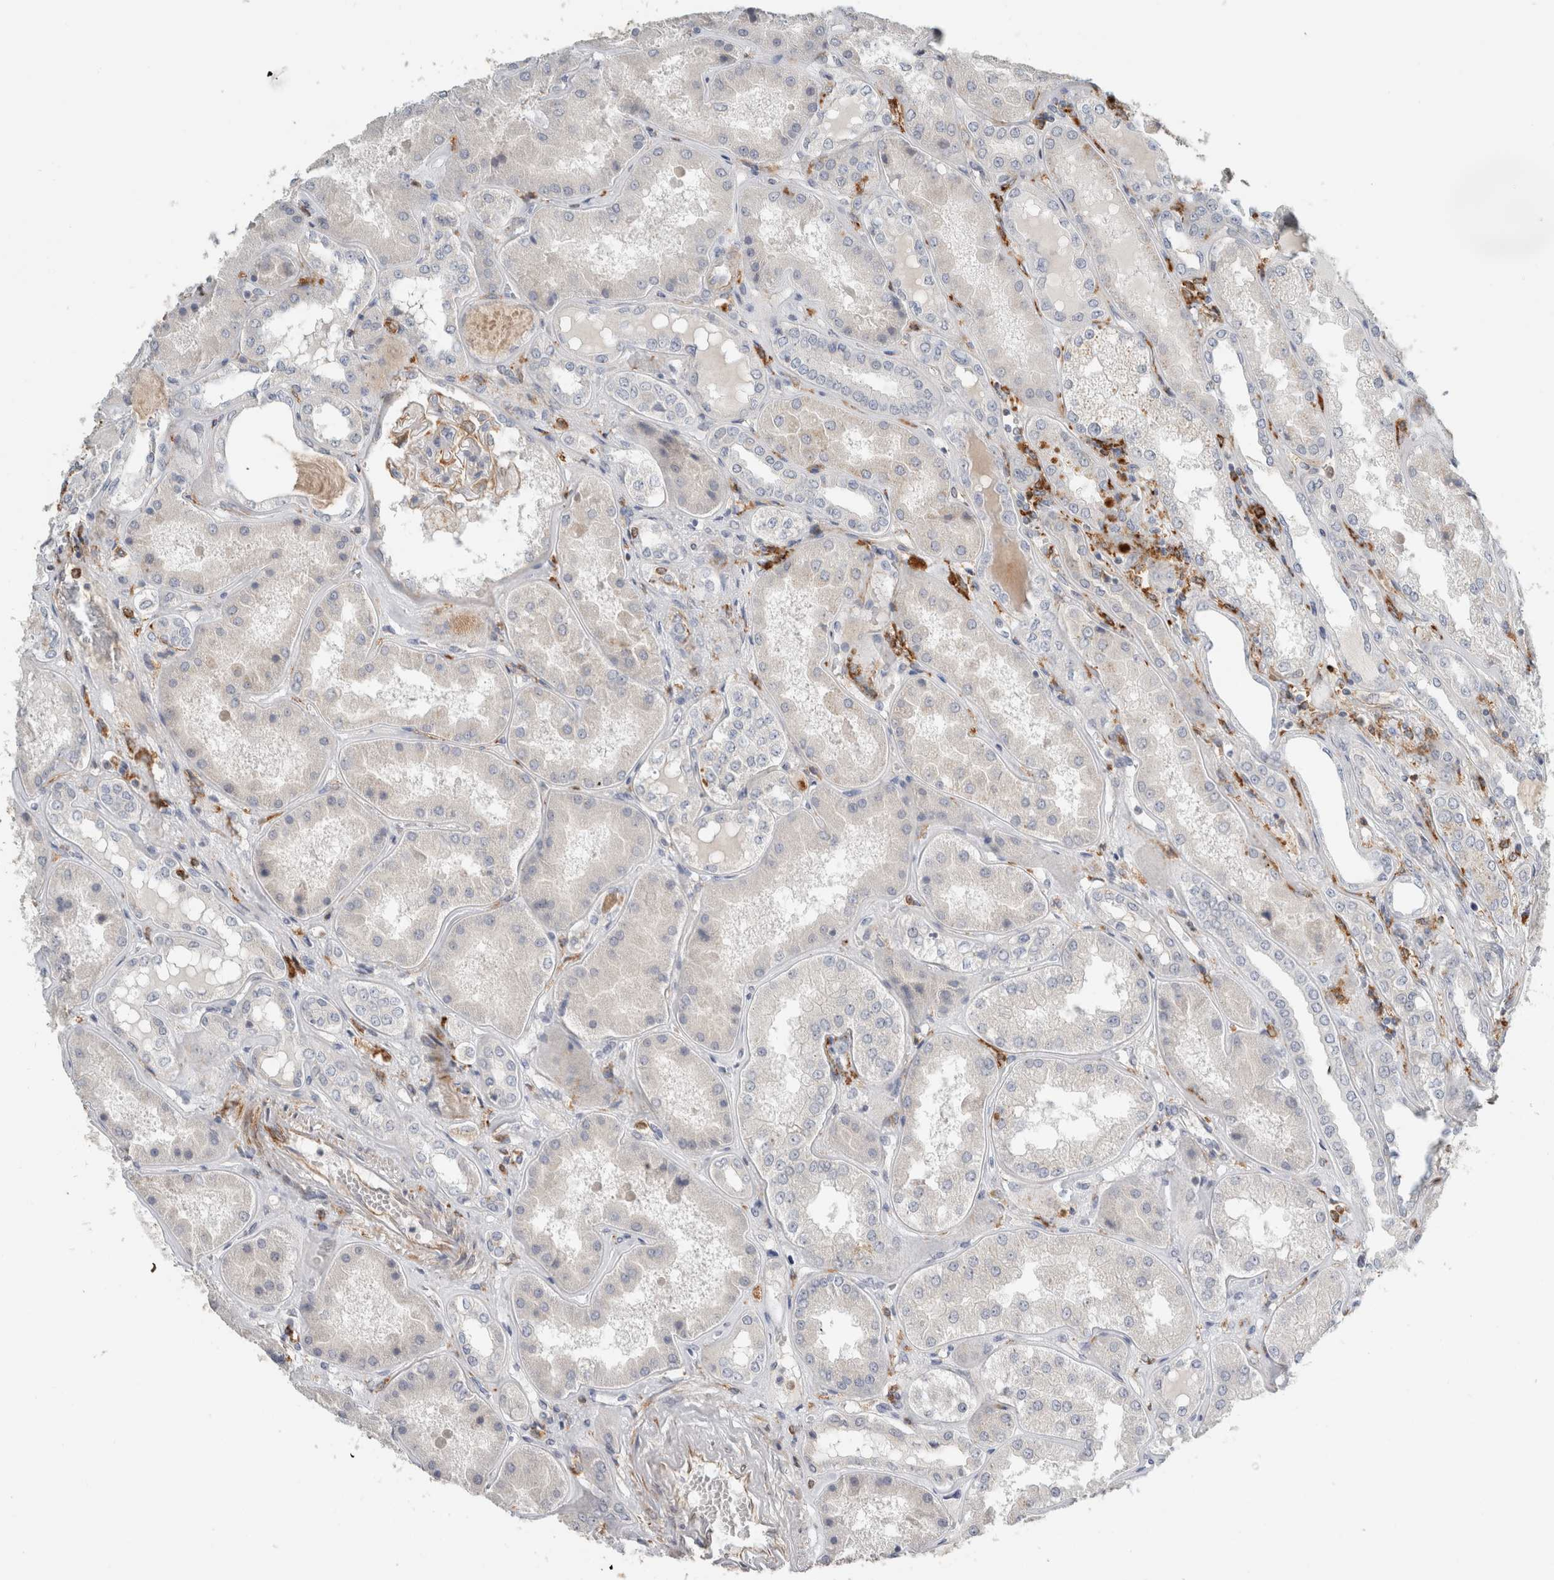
{"staining": {"intensity": "moderate", "quantity": "<25%", "location": "cytoplasmic/membranous"}, "tissue": "kidney", "cell_type": "Cells in glomeruli", "image_type": "normal", "snomed": [{"axis": "morphology", "description": "Normal tissue, NOS"}, {"axis": "topography", "description": "Kidney"}], "caption": "Kidney stained with immunohistochemistry reveals moderate cytoplasmic/membranous staining in approximately <25% of cells in glomeruli. (IHC, brightfield microscopy, high magnification).", "gene": "LY86", "patient": {"sex": "female", "age": 56}}